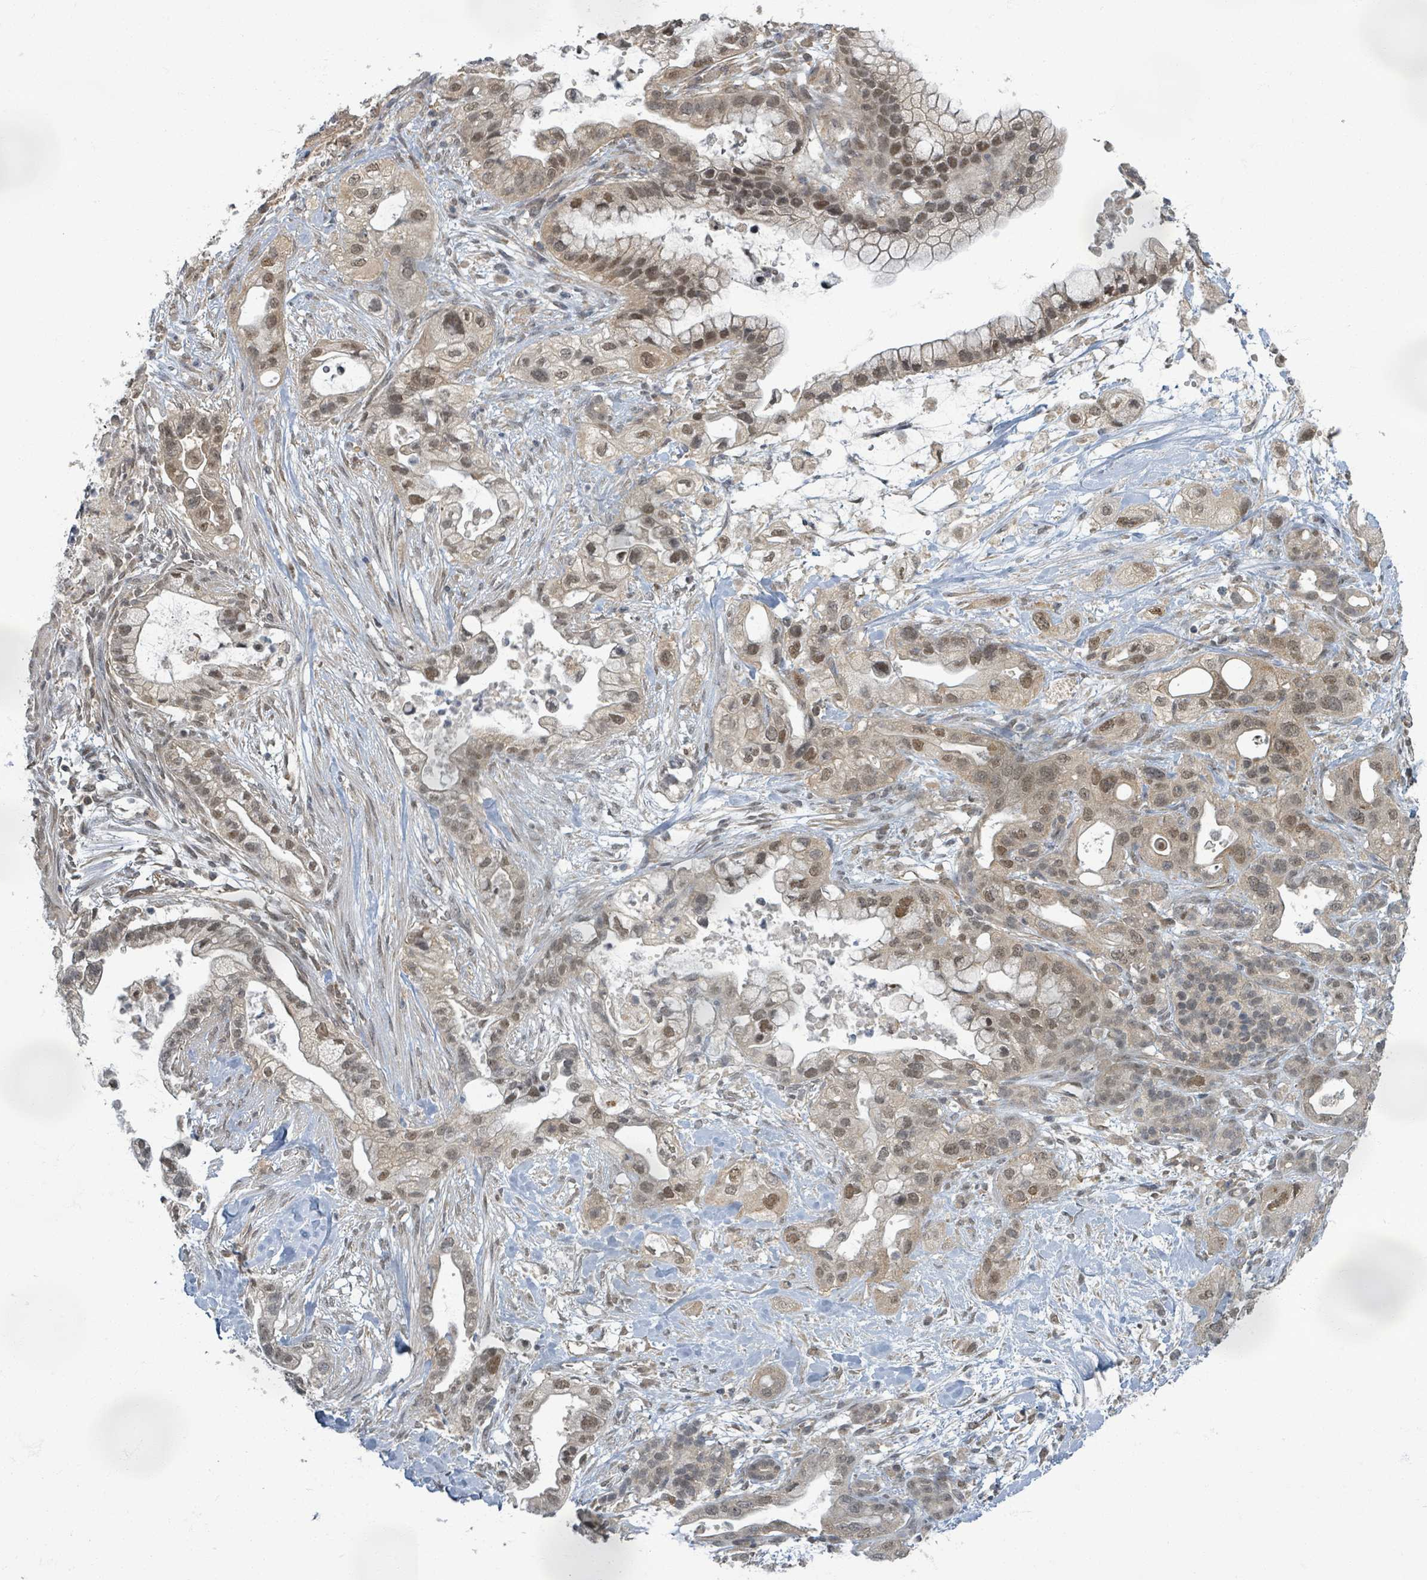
{"staining": {"intensity": "weak", "quantity": ">75%", "location": "cytoplasmic/membranous,nuclear"}, "tissue": "pancreatic cancer", "cell_type": "Tumor cells", "image_type": "cancer", "snomed": [{"axis": "morphology", "description": "Adenocarcinoma, NOS"}, {"axis": "topography", "description": "Pancreas"}], "caption": "Pancreatic adenocarcinoma was stained to show a protein in brown. There is low levels of weak cytoplasmic/membranous and nuclear expression in about >75% of tumor cells.", "gene": "INTS15", "patient": {"sex": "male", "age": 44}}